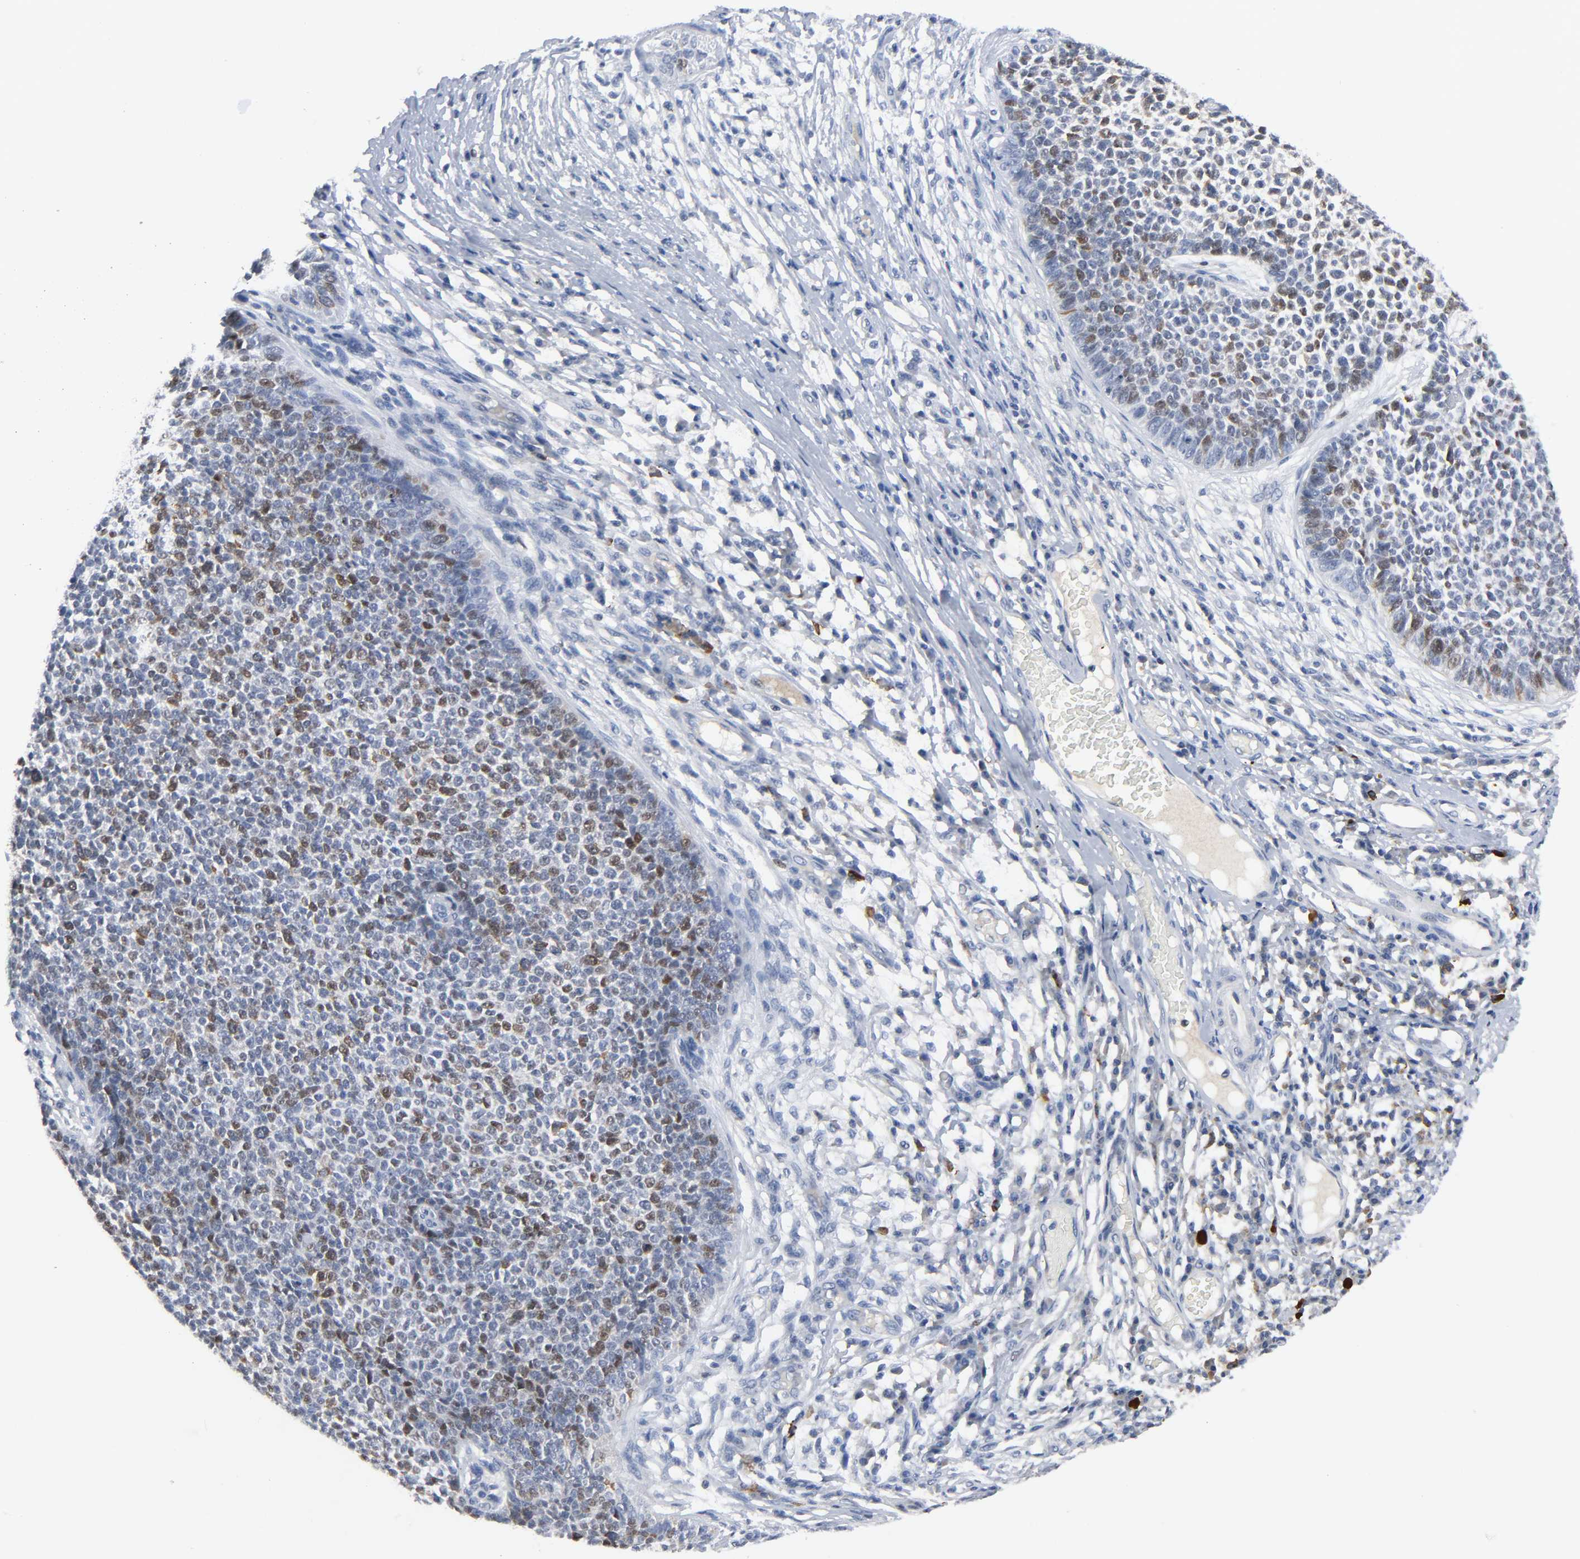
{"staining": {"intensity": "moderate", "quantity": "25%-75%", "location": "nuclear"}, "tissue": "skin cancer", "cell_type": "Tumor cells", "image_type": "cancer", "snomed": [{"axis": "morphology", "description": "Basal cell carcinoma"}, {"axis": "topography", "description": "Skin"}], "caption": "About 25%-75% of tumor cells in human skin basal cell carcinoma demonstrate moderate nuclear protein positivity as visualized by brown immunohistochemical staining.", "gene": "WEE1", "patient": {"sex": "female", "age": 84}}